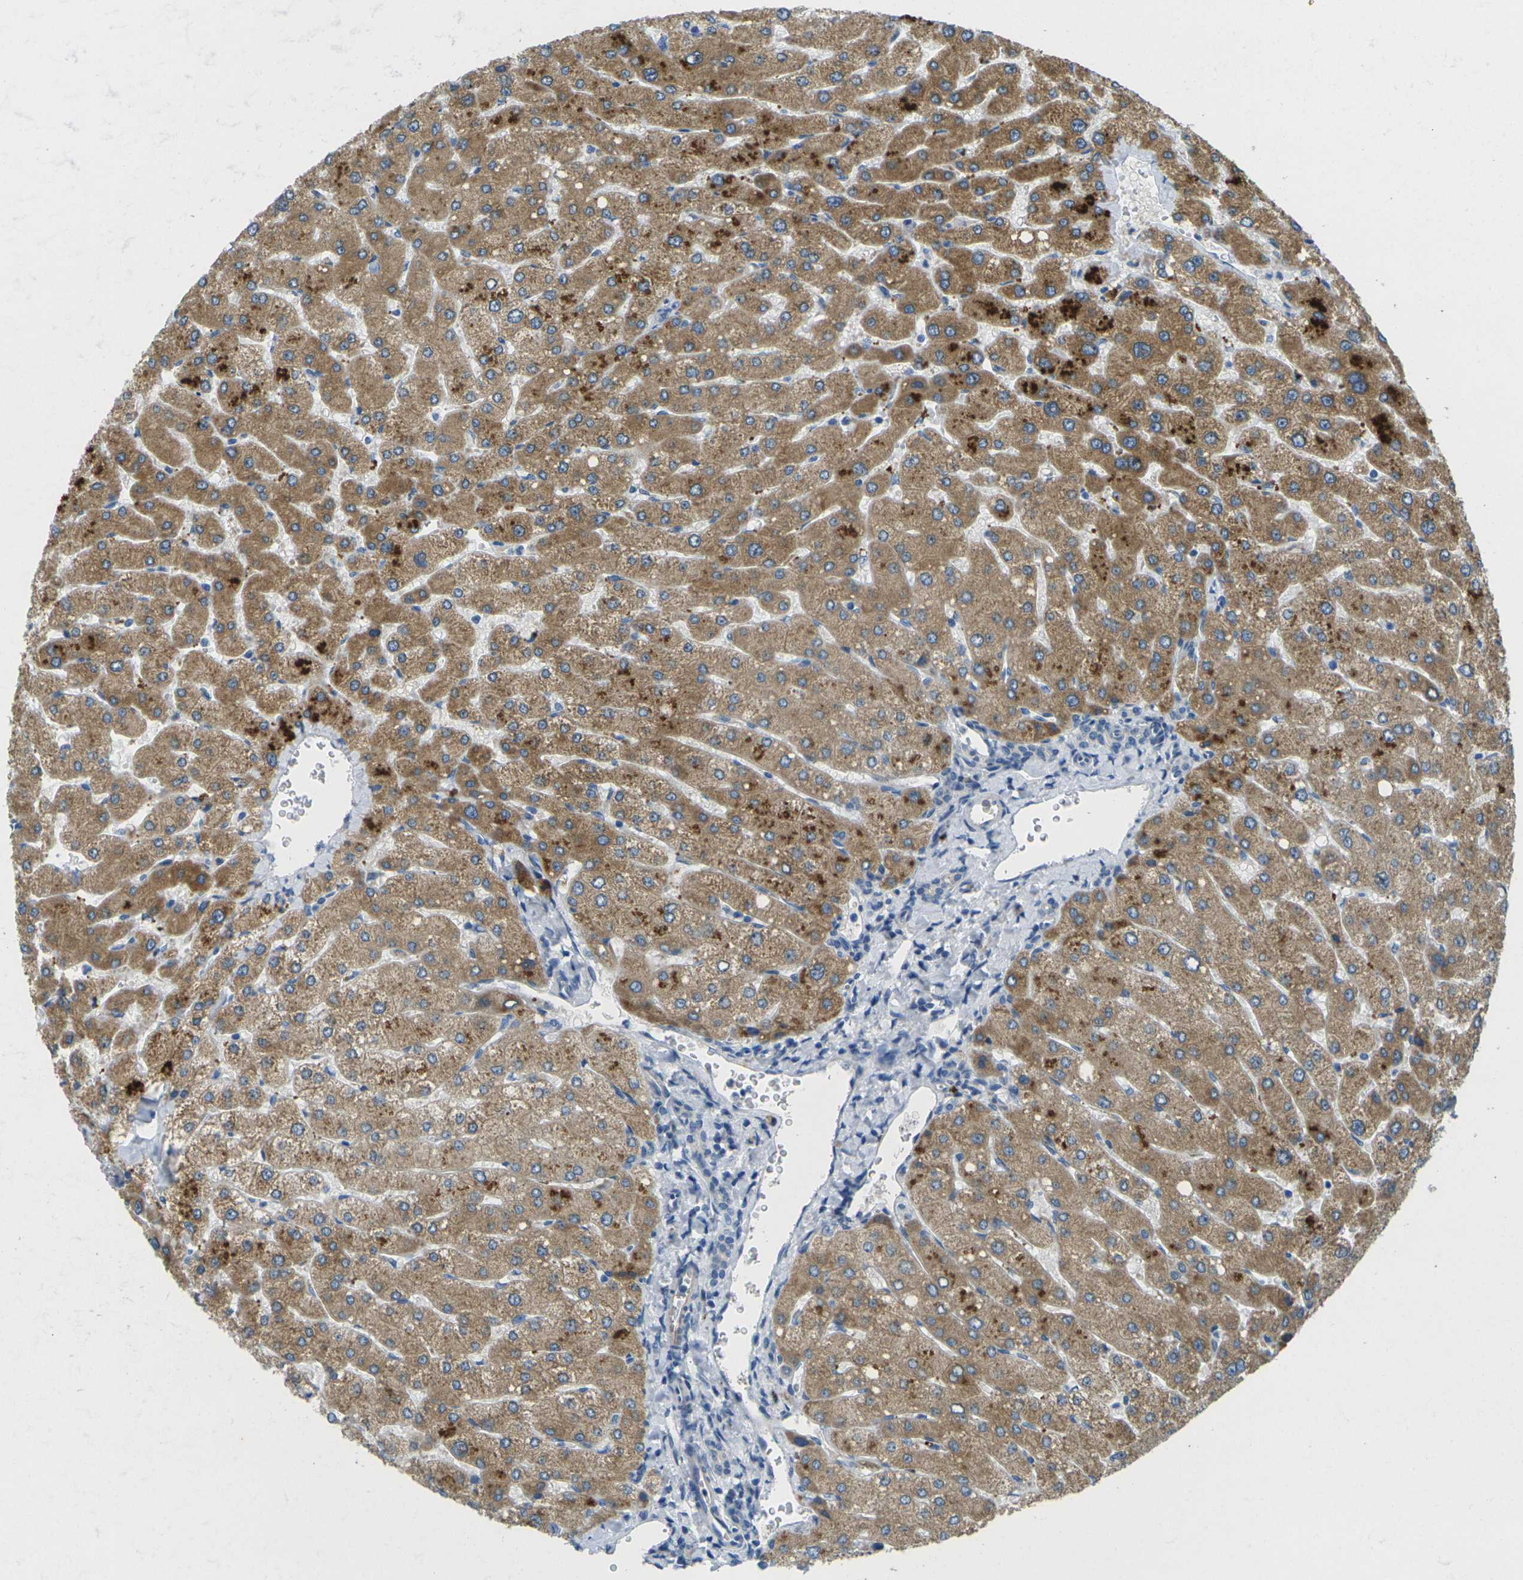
{"staining": {"intensity": "negative", "quantity": "none", "location": "none"}, "tissue": "liver", "cell_type": "Cholangiocytes", "image_type": "normal", "snomed": [{"axis": "morphology", "description": "Normal tissue, NOS"}, {"axis": "topography", "description": "Liver"}], "caption": "Benign liver was stained to show a protein in brown. There is no significant staining in cholangiocytes.", "gene": "CYP2C8", "patient": {"sex": "male", "age": 55}}